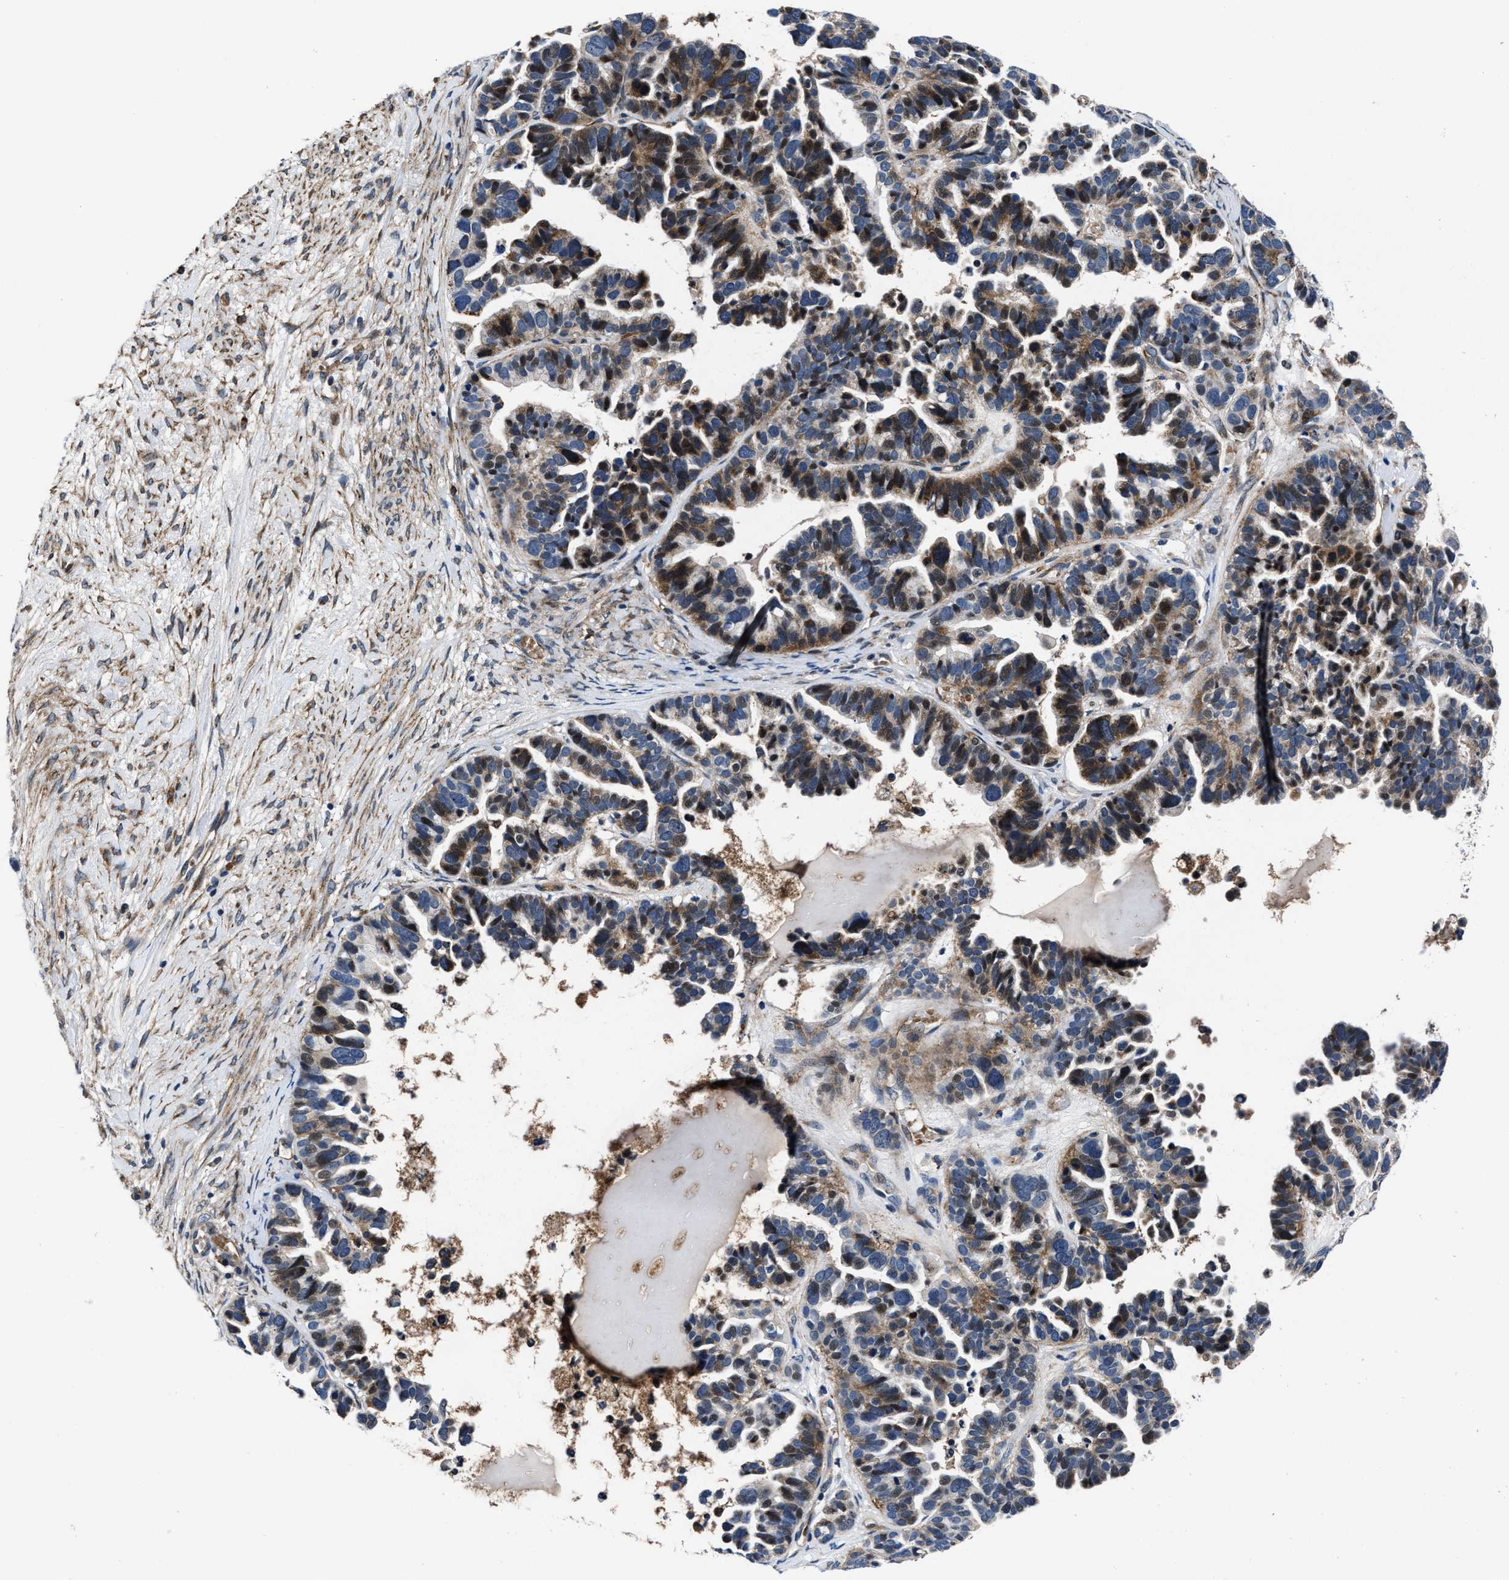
{"staining": {"intensity": "moderate", "quantity": "25%-75%", "location": "cytoplasmic/membranous"}, "tissue": "ovarian cancer", "cell_type": "Tumor cells", "image_type": "cancer", "snomed": [{"axis": "morphology", "description": "Cystadenocarcinoma, serous, NOS"}, {"axis": "topography", "description": "Ovary"}], "caption": "Protein expression analysis of serous cystadenocarcinoma (ovarian) exhibits moderate cytoplasmic/membranous positivity in approximately 25%-75% of tumor cells.", "gene": "C2orf66", "patient": {"sex": "female", "age": 56}}